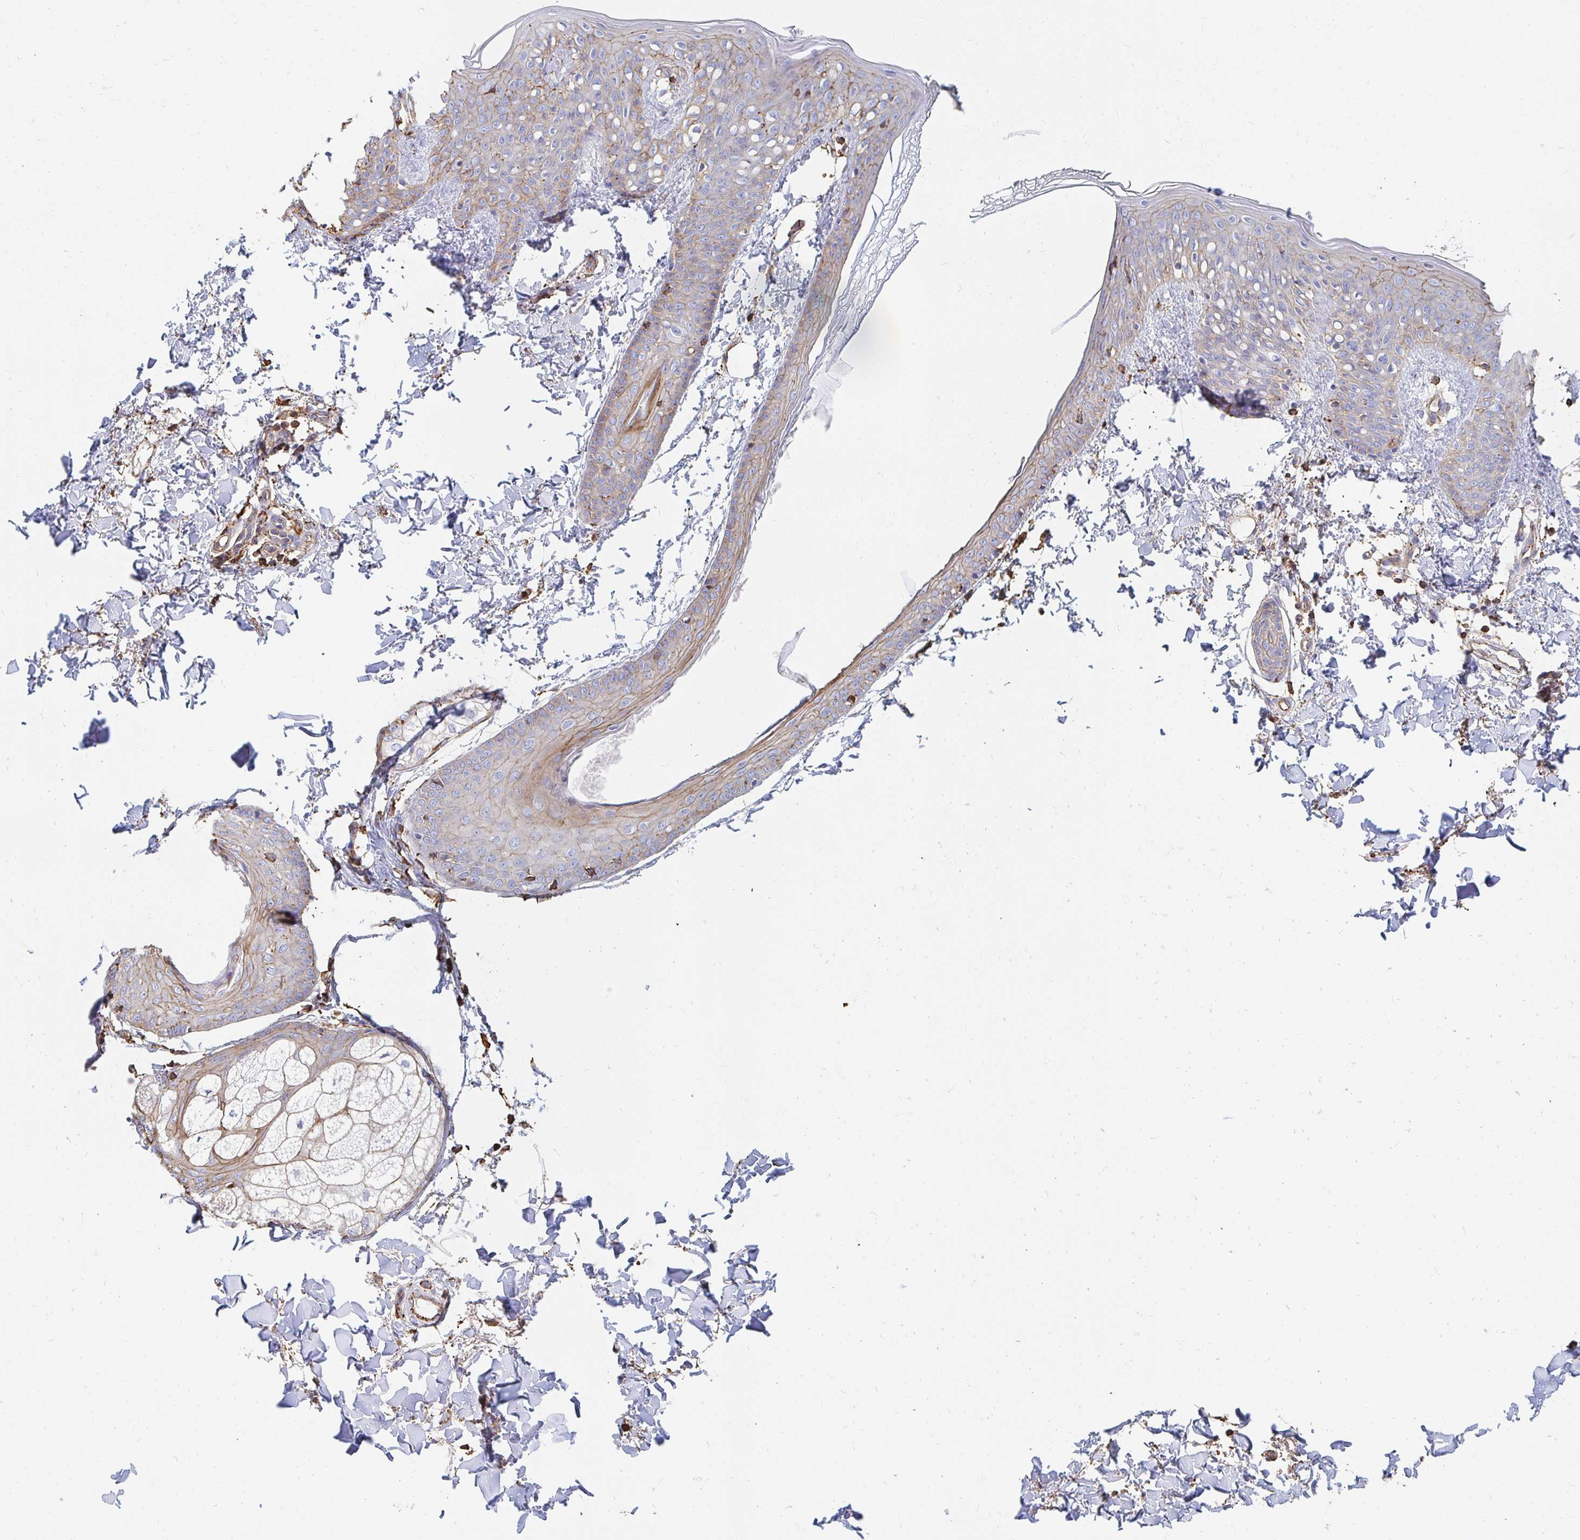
{"staining": {"intensity": "moderate", "quantity": "25%-75%", "location": "cytoplasmic/membranous"}, "tissue": "skin", "cell_type": "Fibroblasts", "image_type": "normal", "snomed": [{"axis": "morphology", "description": "Normal tissue, NOS"}, {"axis": "topography", "description": "Skin"}], "caption": "A photomicrograph showing moderate cytoplasmic/membranous staining in approximately 25%-75% of fibroblasts in unremarkable skin, as visualized by brown immunohistochemical staining.", "gene": "PTPN14", "patient": {"sex": "male", "age": 16}}